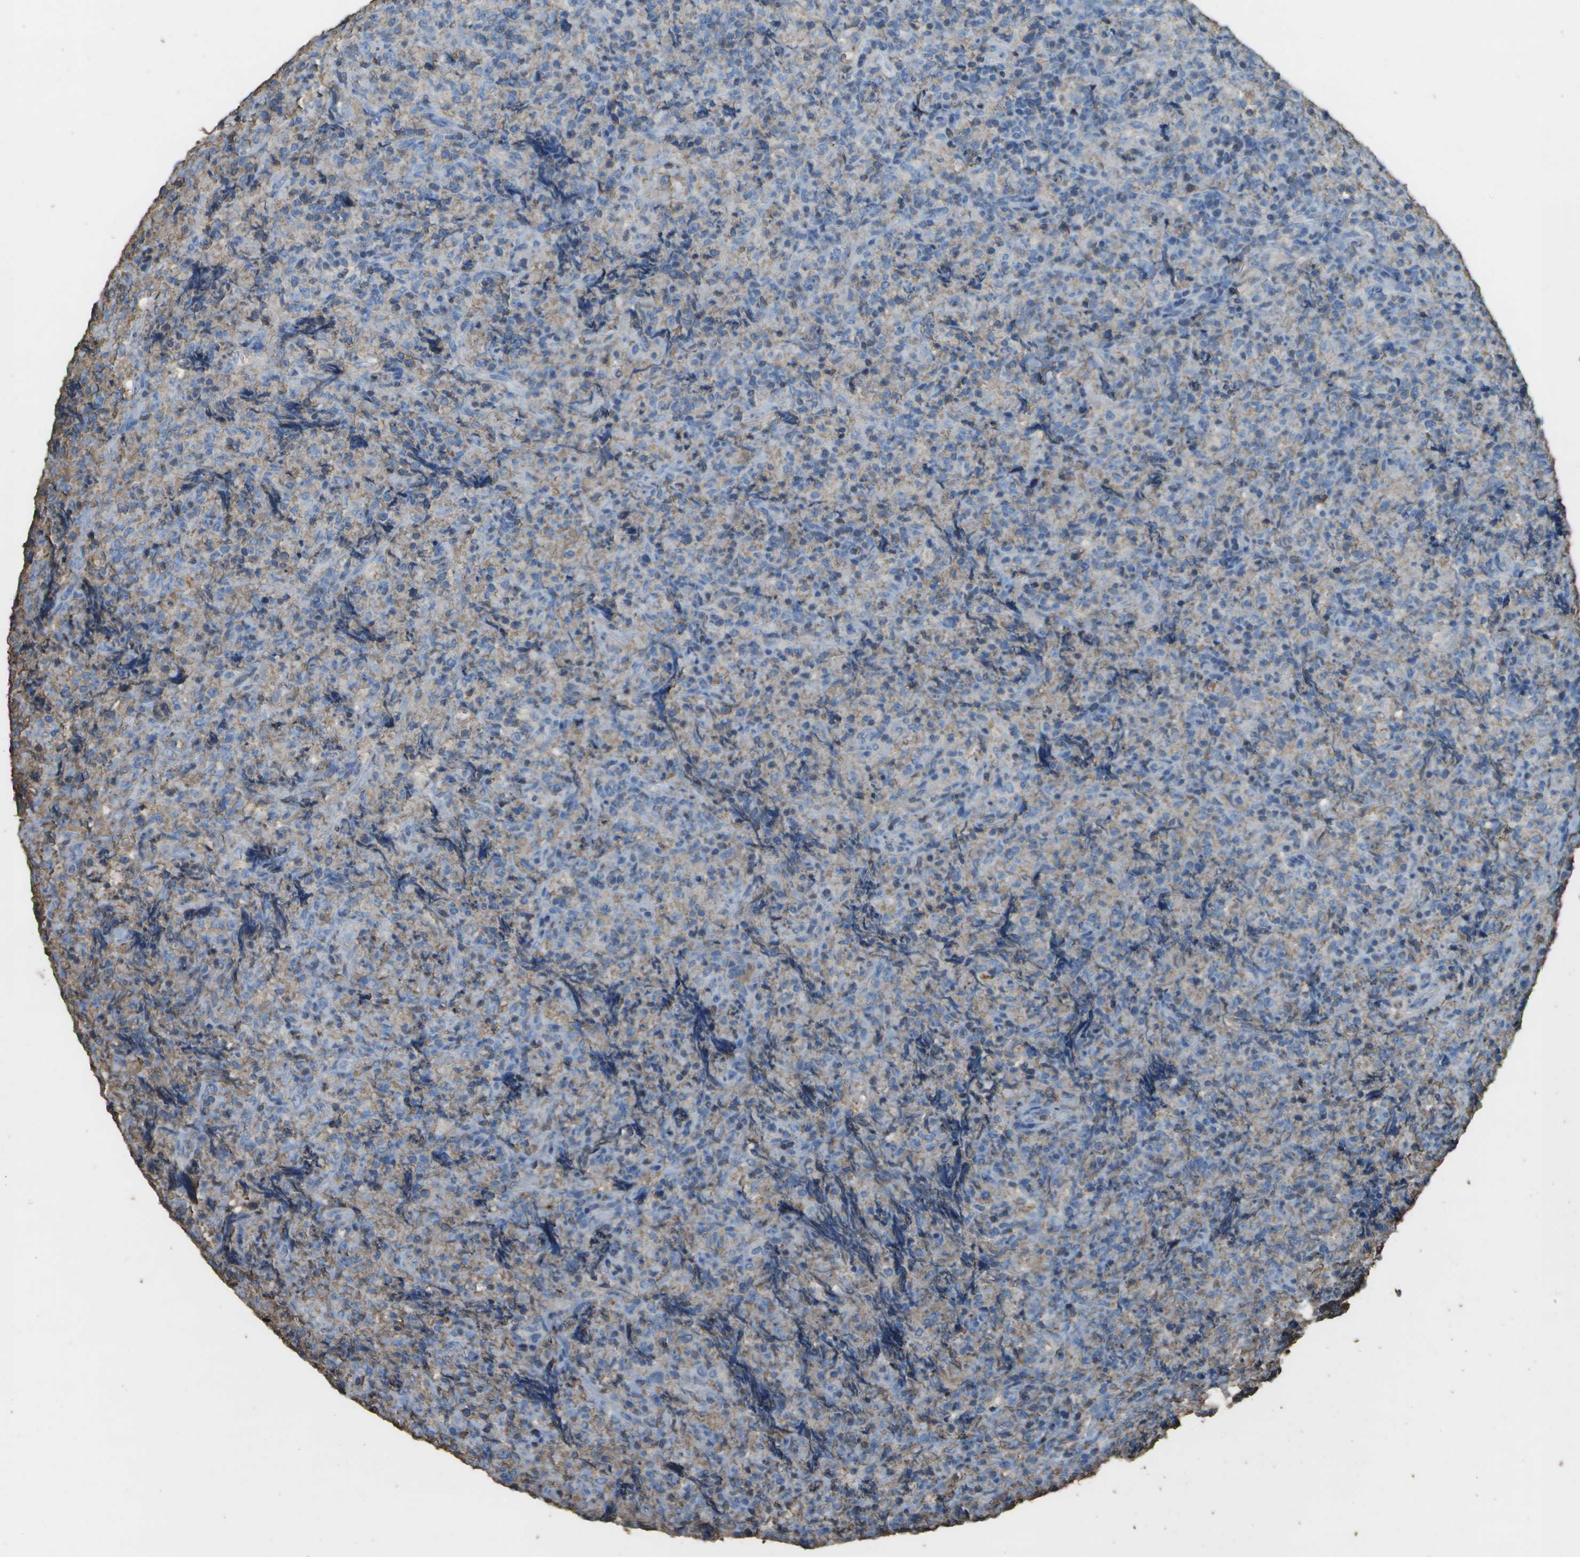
{"staining": {"intensity": "weak", "quantity": "<25%", "location": "cytoplasmic/membranous"}, "tissue": "lymphoma", "cell_type": "Tumor cells", "image_type": "cancer", "snomed": [{"axis": "morphology", "description": "Malignant lymphoma, non-Hodgkin's type, High grade"}, {"axis": "topography", "description": "Tonsil"}], "caption": "The image shows no staining of tumor cells in malignant lymphoma, non-Hodgkin's type (high-grade).", "gene": "CYP4F11", "patient": {"sex": "female", "age": 36}}